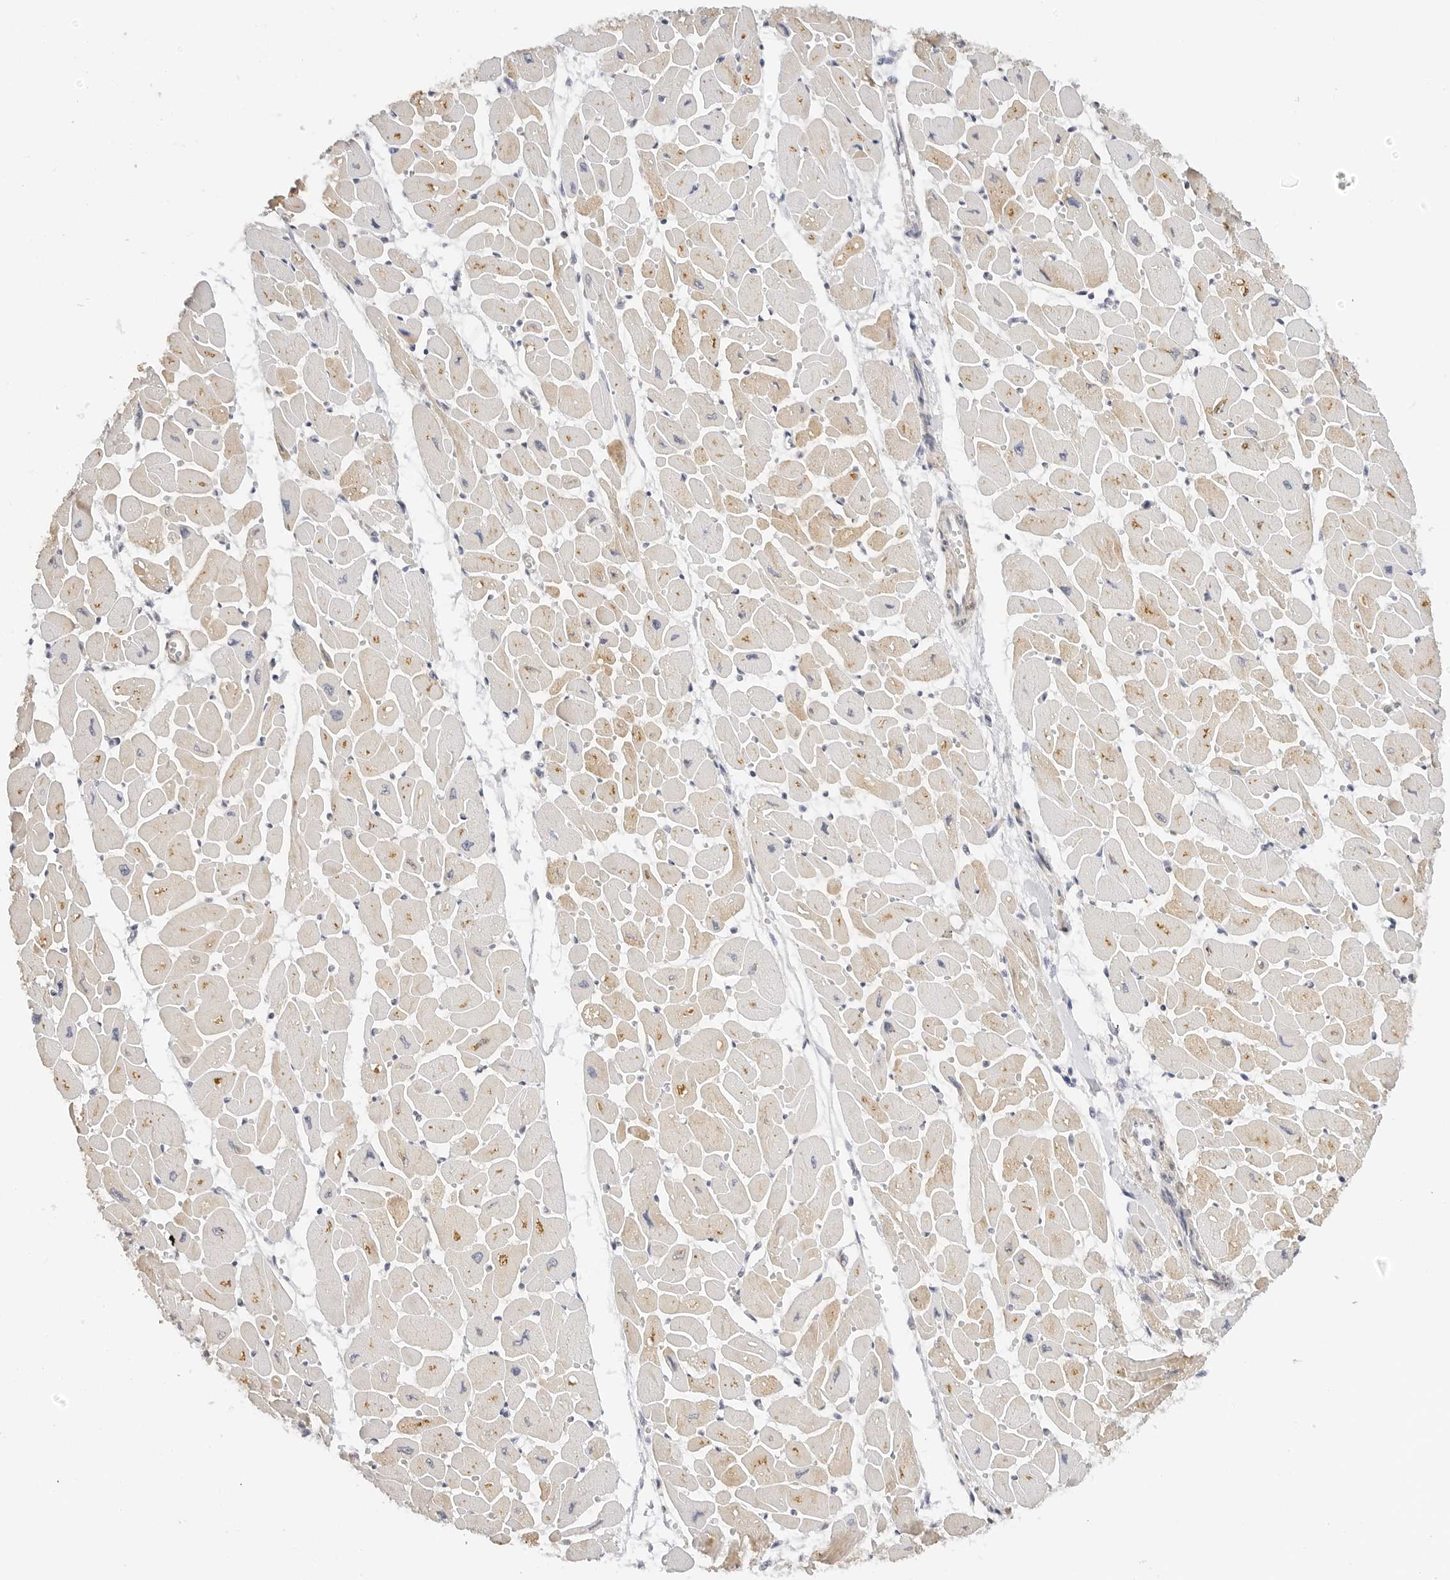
{"staining": {"intensity": "moderate", "quantity": "<25%", "location": "cytoplasmic/membranous"}, "tissue": "heart muscle", "cell_type": "Cardiomyocytes", "image_type": "normal", "snomed": [{"axis": "morphology", "description": "Normal tissue, NOS"}, {"axis": "topography", "description": "Heart"}], "caption": "A high-resolution histopathology image shows immunohistochemistry staining of benign heart muscle, which displays moderate cytoplasmic/membranous positivity in approximately <25% of cardiomyocytes.", "gene": "PCDH19", "patient": {"sex": "female", "age": 54}}